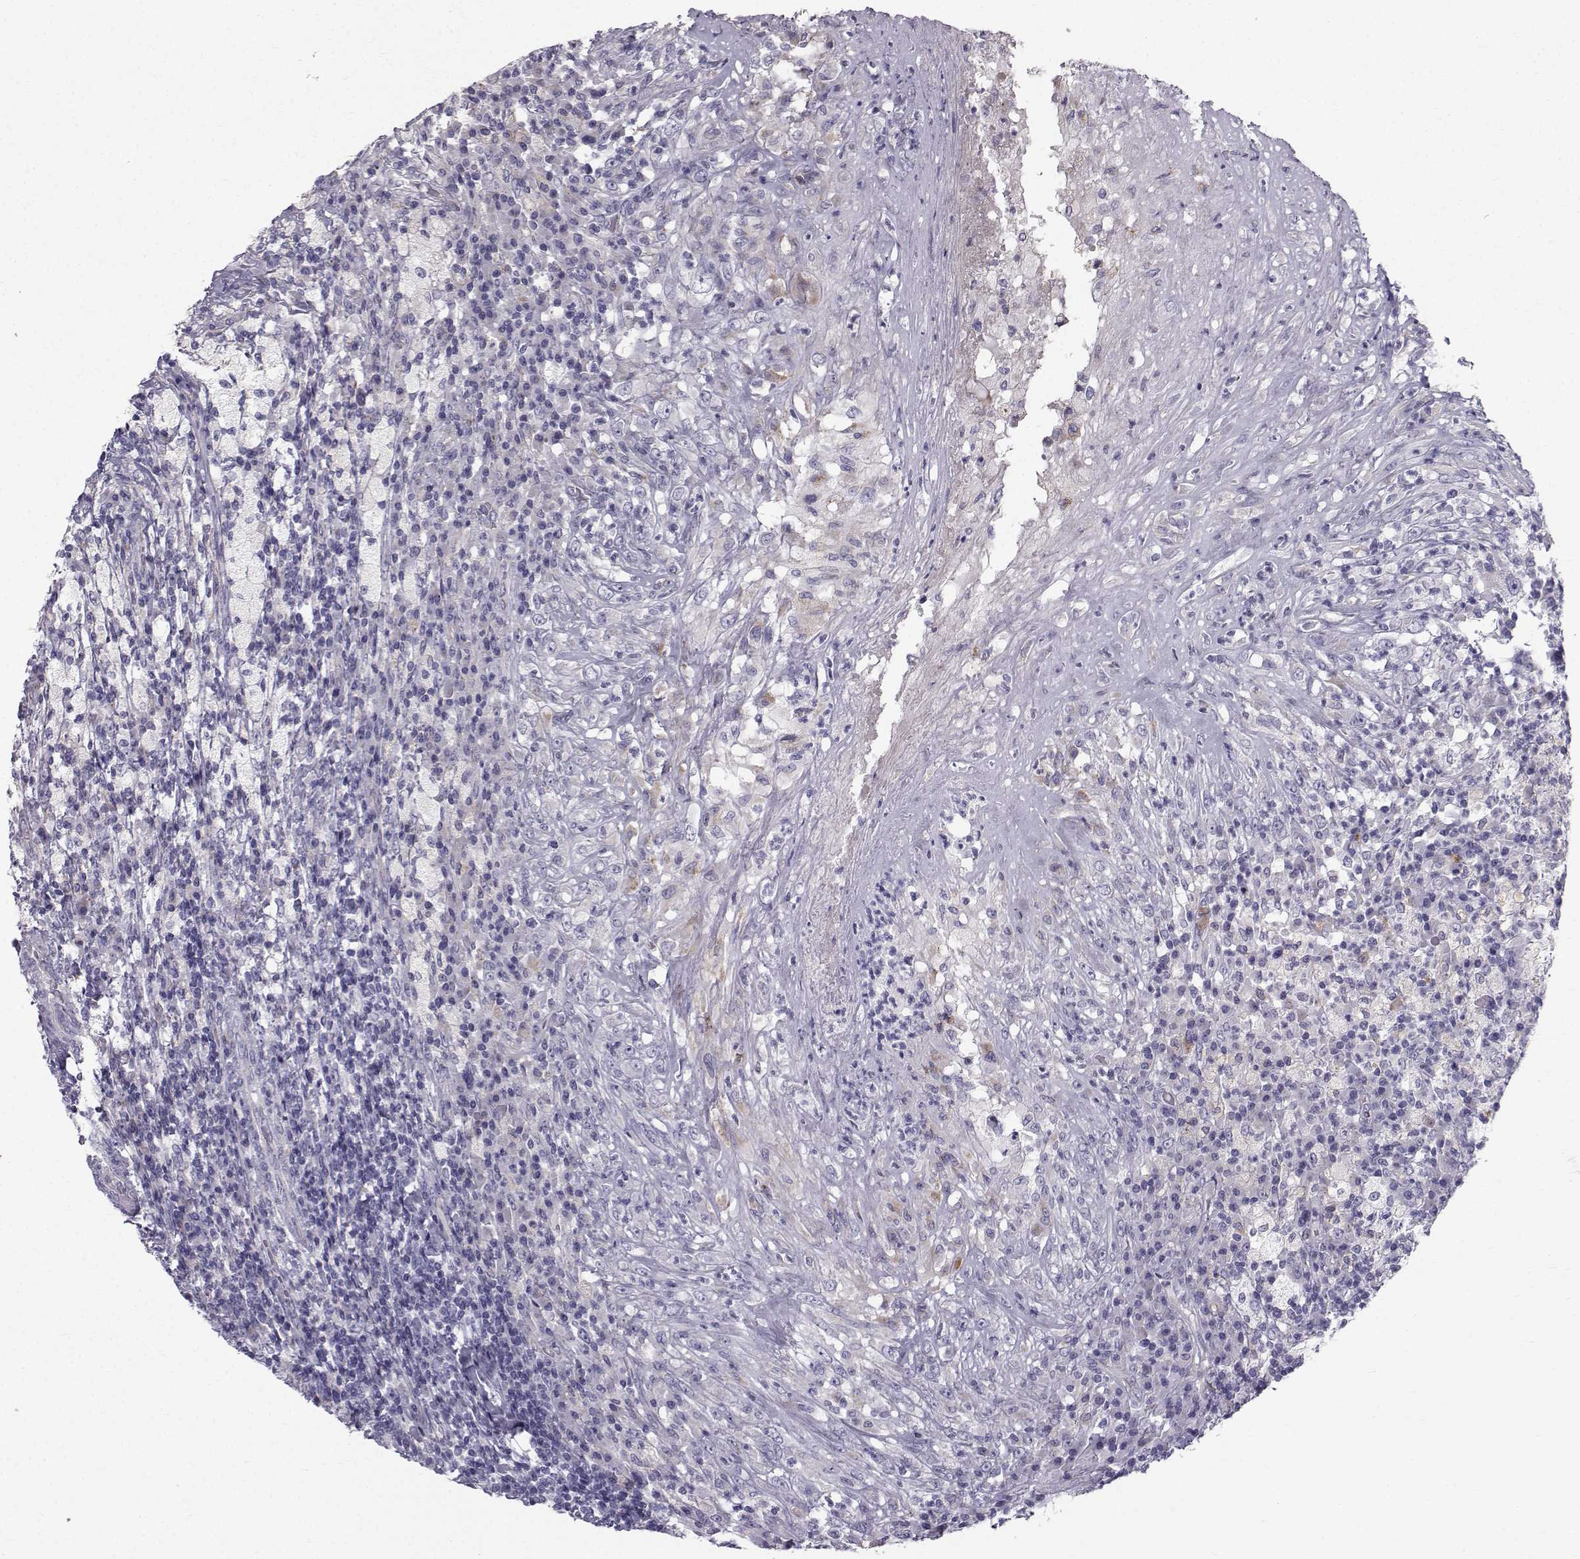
{"staining": {"intensity": "negative", "quantity": "none", "location": "none"}, "tissue": "testis cancer", "cell_type": "Tumor cells", "image_type": "cancer", "snomed": [{"axis": "morphology", "description": "Necrosis, NOS"}, {"axis": "morphology", "description": "Carcinoma, Embryonal, NOS"}, {"axis": "topography", "description": "Testis"}], "caption": "The histopathology image demonstrates no staining of tumor cells in testis cancer.", "gene": "CALCR", "patient": {"sex": "male", "age": 19}}